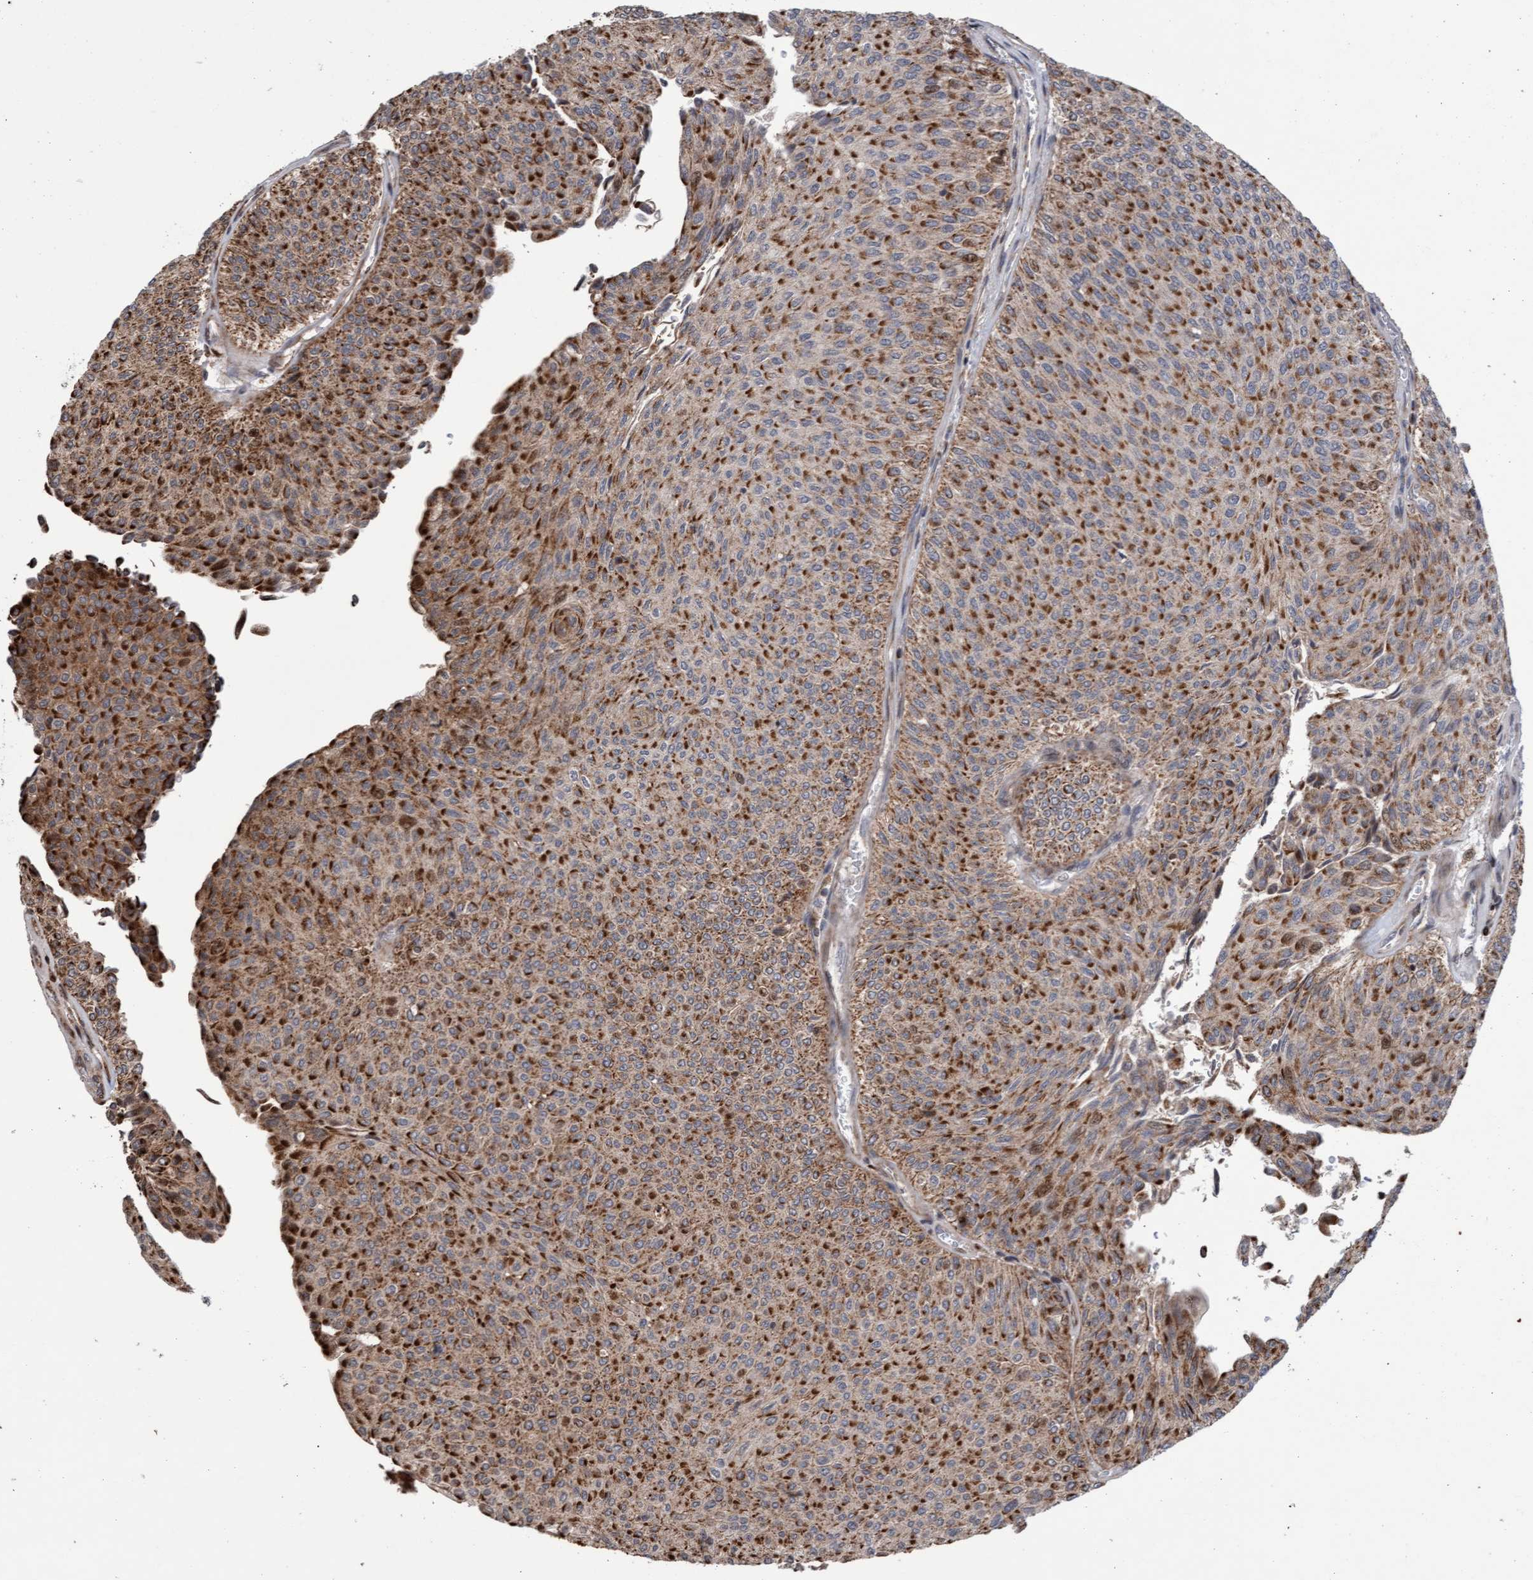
{"staining": {"intensity": "moderate", "quantity": ">75%", "location": "cytoplasmic/membranous"}, "tissue": "urothelial cancer", "cell_type": "Tumor cells", "image_type": "cancer", "snomed": [{"axis": "morphology", "description": "Urothelial carcinoma, Low grade"}, {"axis": "topography", "description": "Urinary bladder"}], "caption": "Immunohistochemical staining of urothelial cancer exhibits moderate cytoplasmic/membranous protein staining in approximately >75% of tumor cells.", "gene": "PECR", "patient": {"sex": "male", "age": 78}}